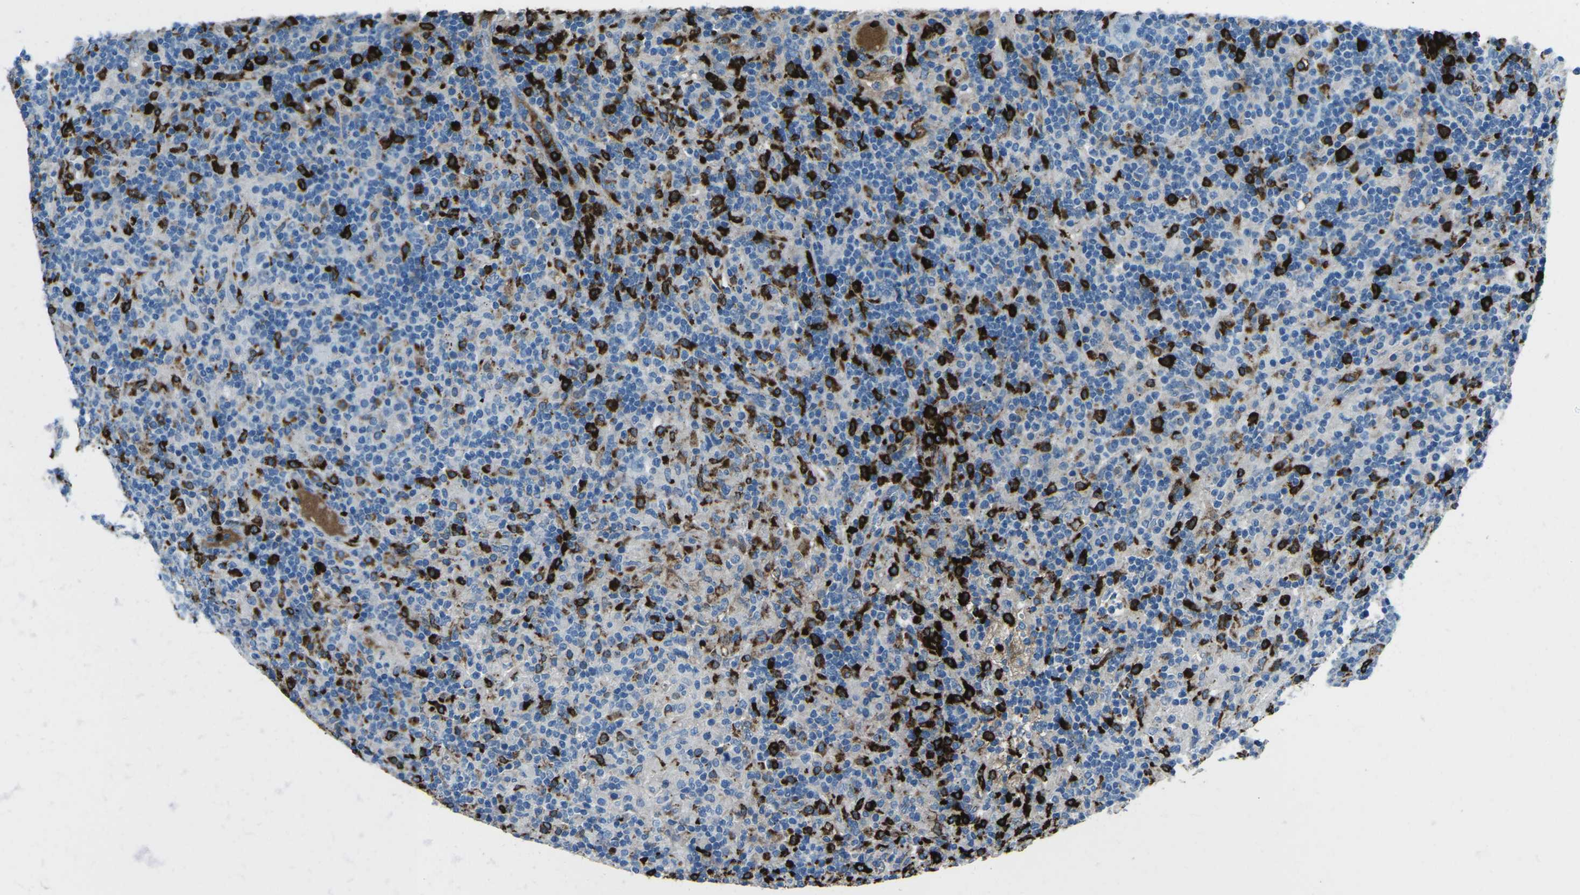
{"staining": {"intensity": "negative", "quantity": "none", "location": "none"}, "tissue": "lymphoma", "cell_type": "Tumor cells", "image_type": "cancer", "snomed": [{"axis": "morphology", "description": "Hodgkin's disease, NOS"}, {"axis": "topography", "description": "Lymph node"}], "caption": "Immunohistochemistry (IHC) photomicrograph of human Hodgkin's disease stained for a protein (brown), which displays no staining in tumor cells. (Stains: DAB IHC with hematoxylin counter stain, Microscopy: brightfield microscopy at high magnification).", "gene": "FCN1", "patient": {"sex": "male", "age": 70}}